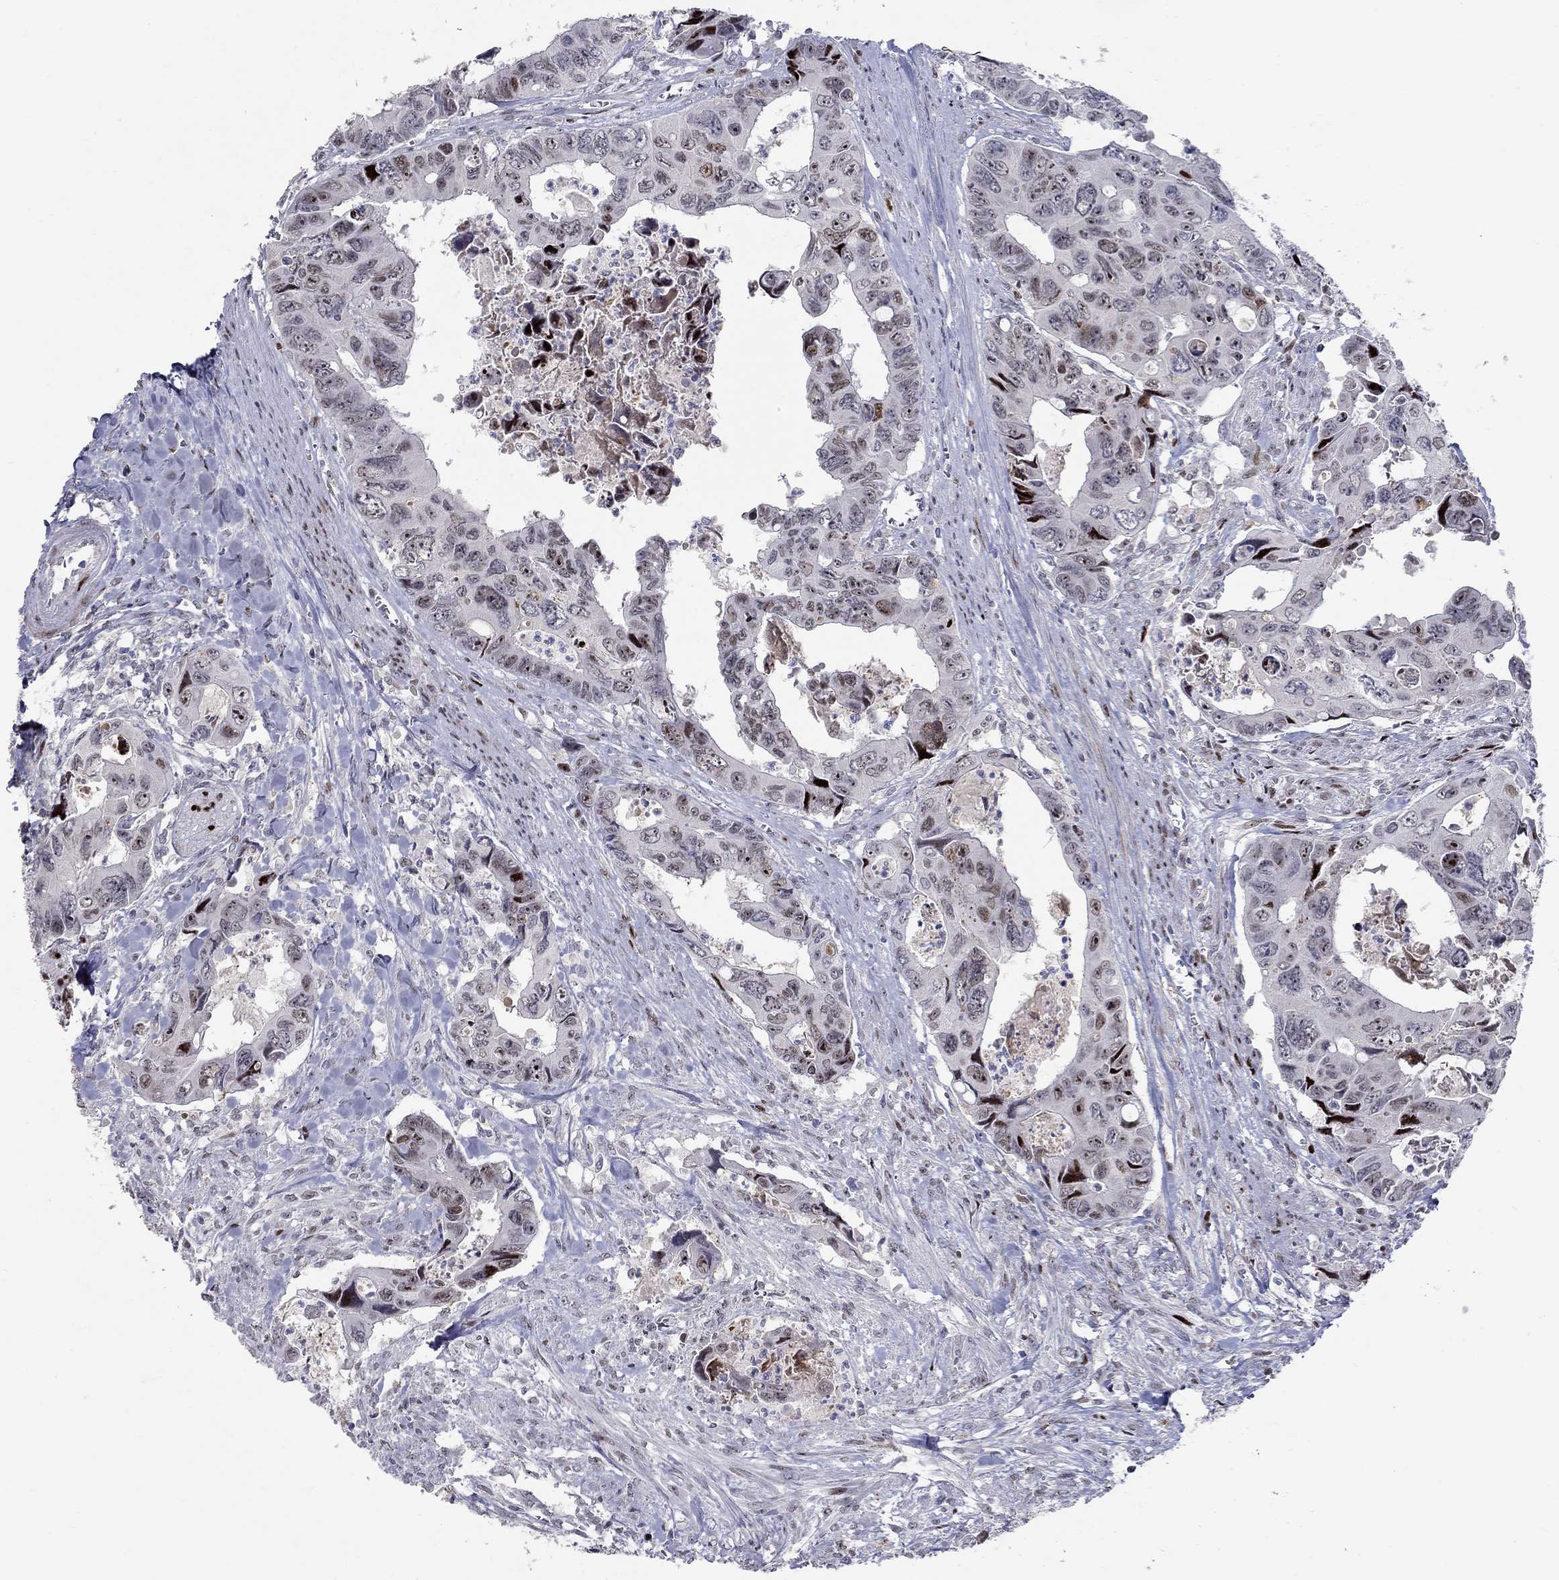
{"staining": {"intensity": "strong", "quantity": "<25%", "location": "nuclear"}, "tissue": "colorectal cancer", "cell_type": "Tumor cells", "image_type": "cancer", "snomed": [{"axis": "morphology", "description": "Adenocarcinoma, NOS"}, {"axis": "topography", "description": "Rectum"}], "caption": "Strong nuclear expression is seen in about <25% of tumor cells in colorectal cancer. The staining was performed using DAB, with brown indicating positive protein expression. Nuclei are stained blue with hematoxylin.", "gene": "RAPGEF5", "patient": {"sex": "male", "age": 62}}